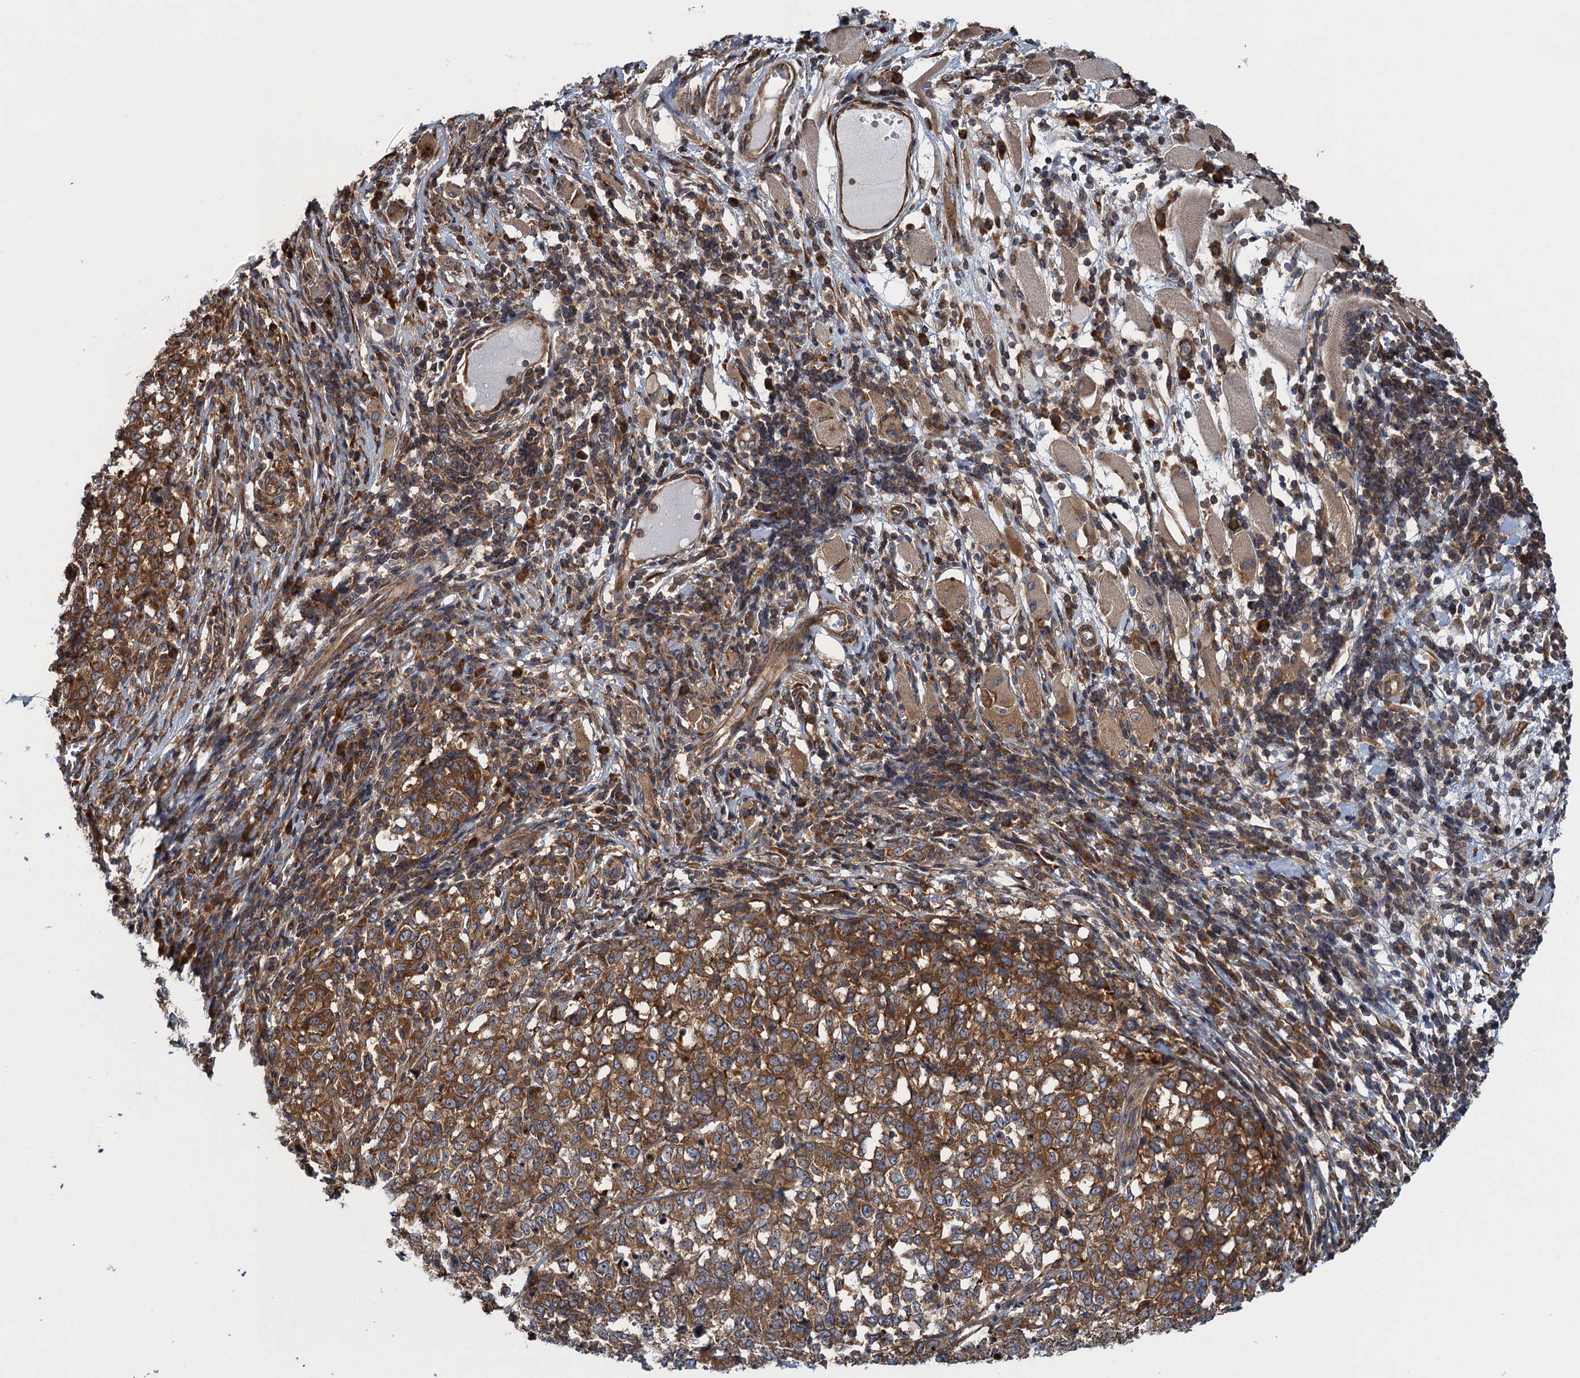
{"staining": {"intensity": "strong", "quantity": ">75%", "location": "cytoplasmic/membranous"}, "tissue": "melanoma", "cell_type": "Tumor cells", "image_type": "cancer", "snomed": [{"axis": "morphology", "description": "Malignant melanoma, NOS"}, {"axis": "topography", "description": "Skin"}], "caption": "A brown stain shows strong cytoplasmic/membranous staining of a protein in melanoma tumor cells.", "gene": "MDM1", "patient": {"sex": "female", "age": 72}}